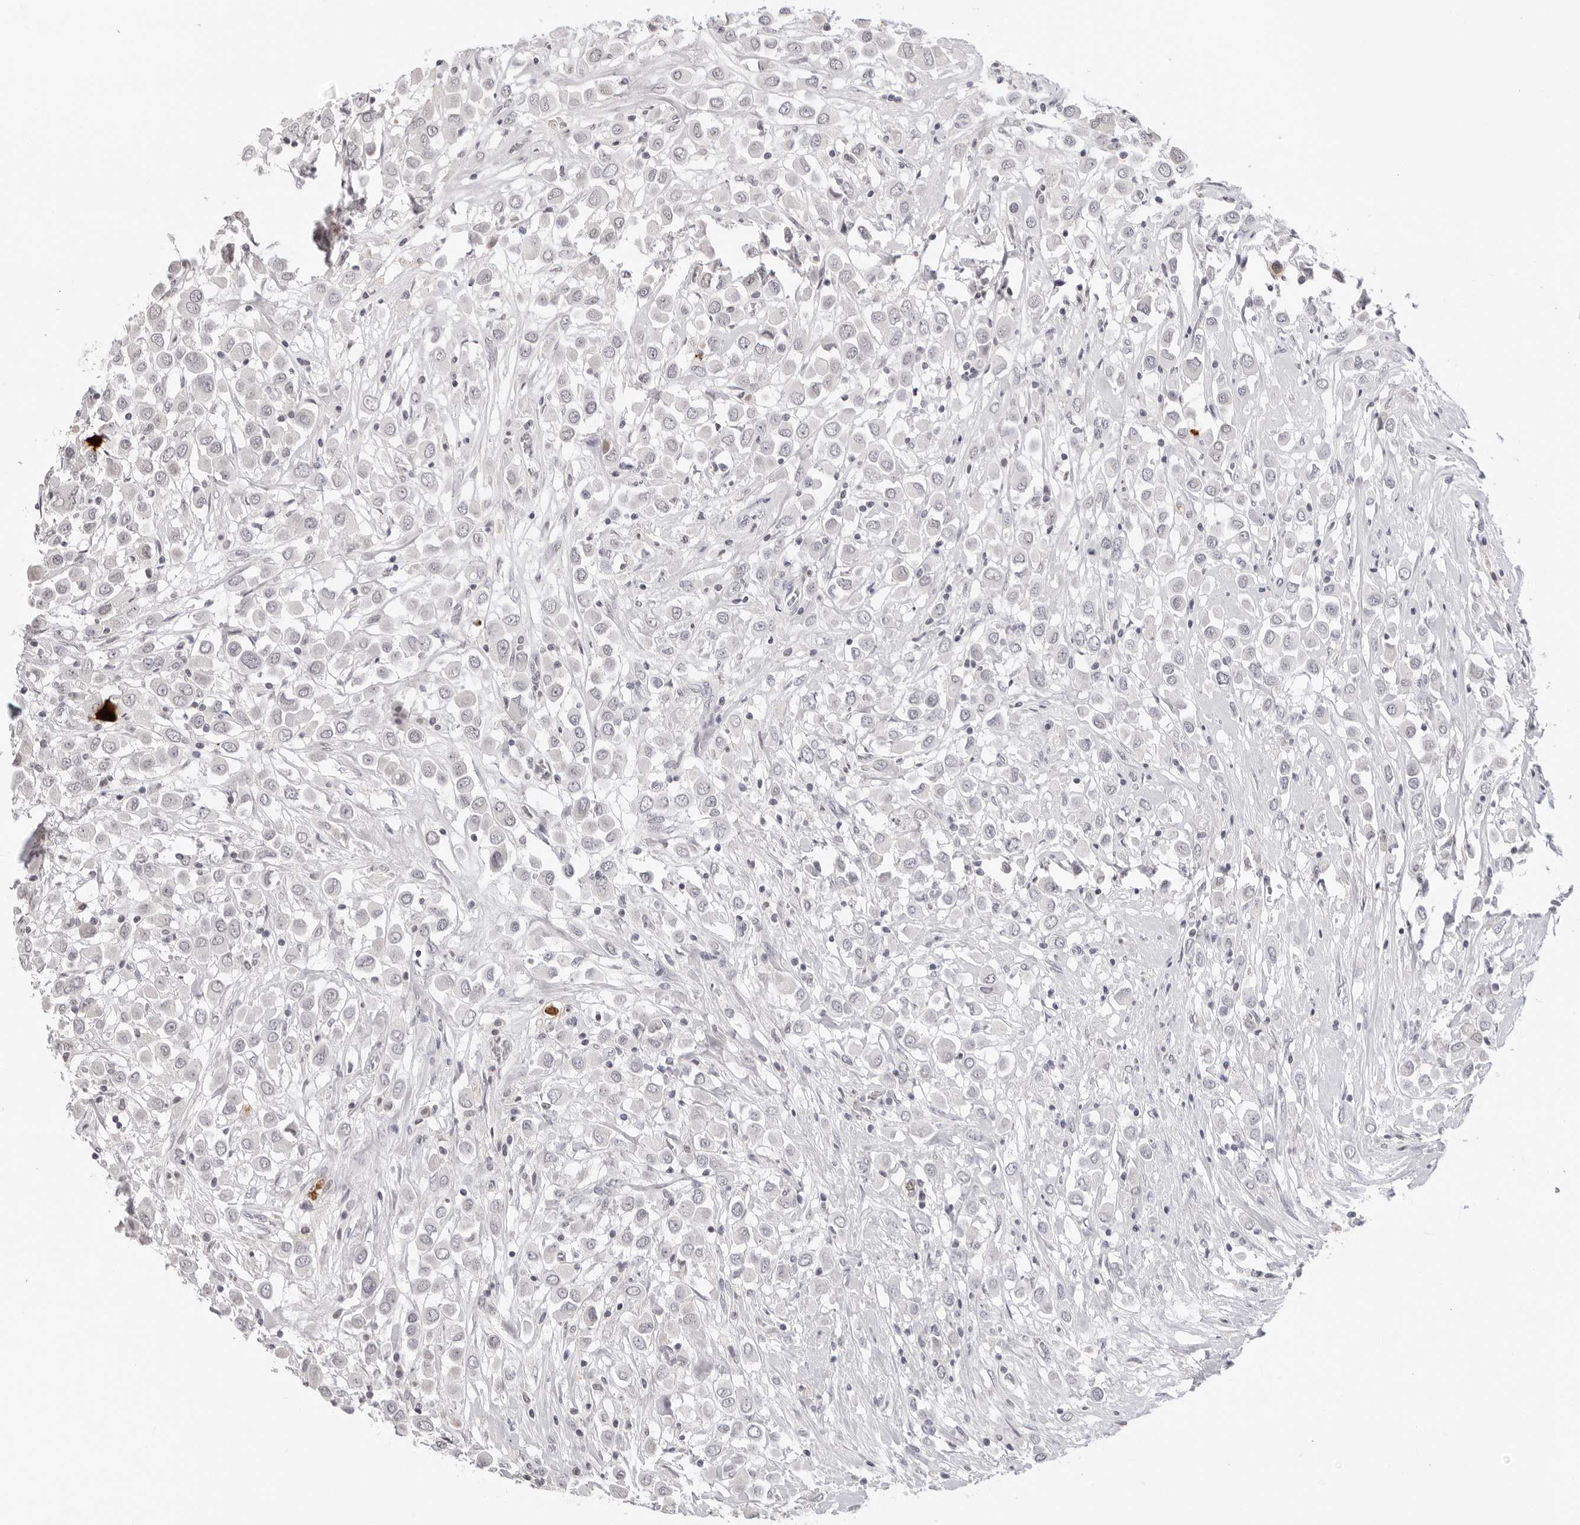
{"staining": {"intensity": "negative", "quantity": "none", "location": "none"}, "tissue": "breast cancer", "cell_type": "Tumor cells", "image_type": "cancer", "snomed": [{"axis": "morphology", "description": "Duct carcinoma"}, {"axis": "topography", "description": "Breast"}], "caption": "The immunohistochemistry image has no significant expression in tumor cells of infiltrating ductal carcinoma (breast) tissue.", "gene": "MSH6", "patient": {"sex": "female", "age": 61}}